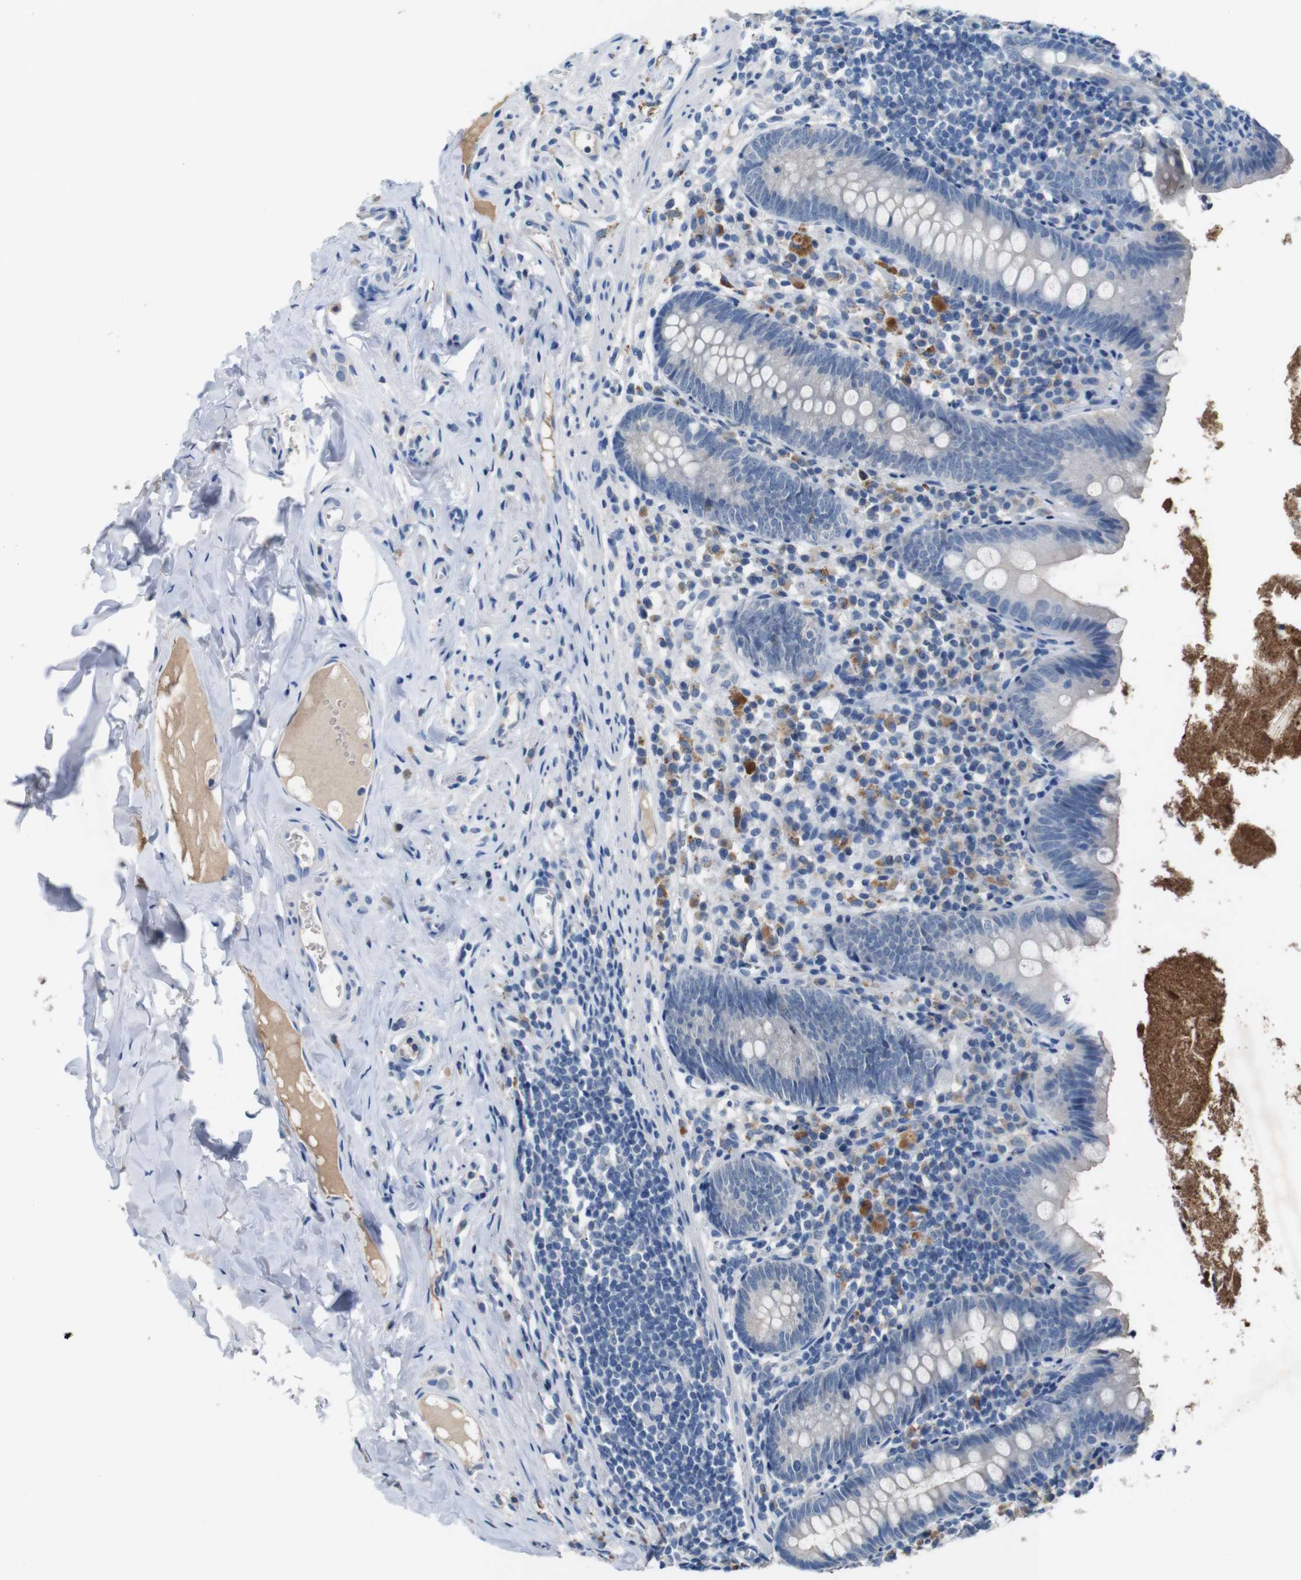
{"staining": {"intensity": "negative", "quantity": "none", "location": "none"}, "tissue": "appendix", "cell_type": "Glandular cells", "image_type": "normal", "snomed": [{"axis": "morphology", "description": "Normal tissue, NOS"}, {"axis": "topography", "description": "Appendix"}], "caption": "This histopathology image is of unremarkable appendix stained with immunohistochemistry (IHC) to label a protein in brown with the nuclei are counter-stained blue. There is no staining in glandular cells. Brightfield microscopy of immunohistochemistry (IHC) stained with DAB (3,3'-diaminobenzidine) (brown) and hematoxylin (blue), captured at high magnification.", "gene": "SLC2A8", "patient": {"sex": "male", "age": 52}}